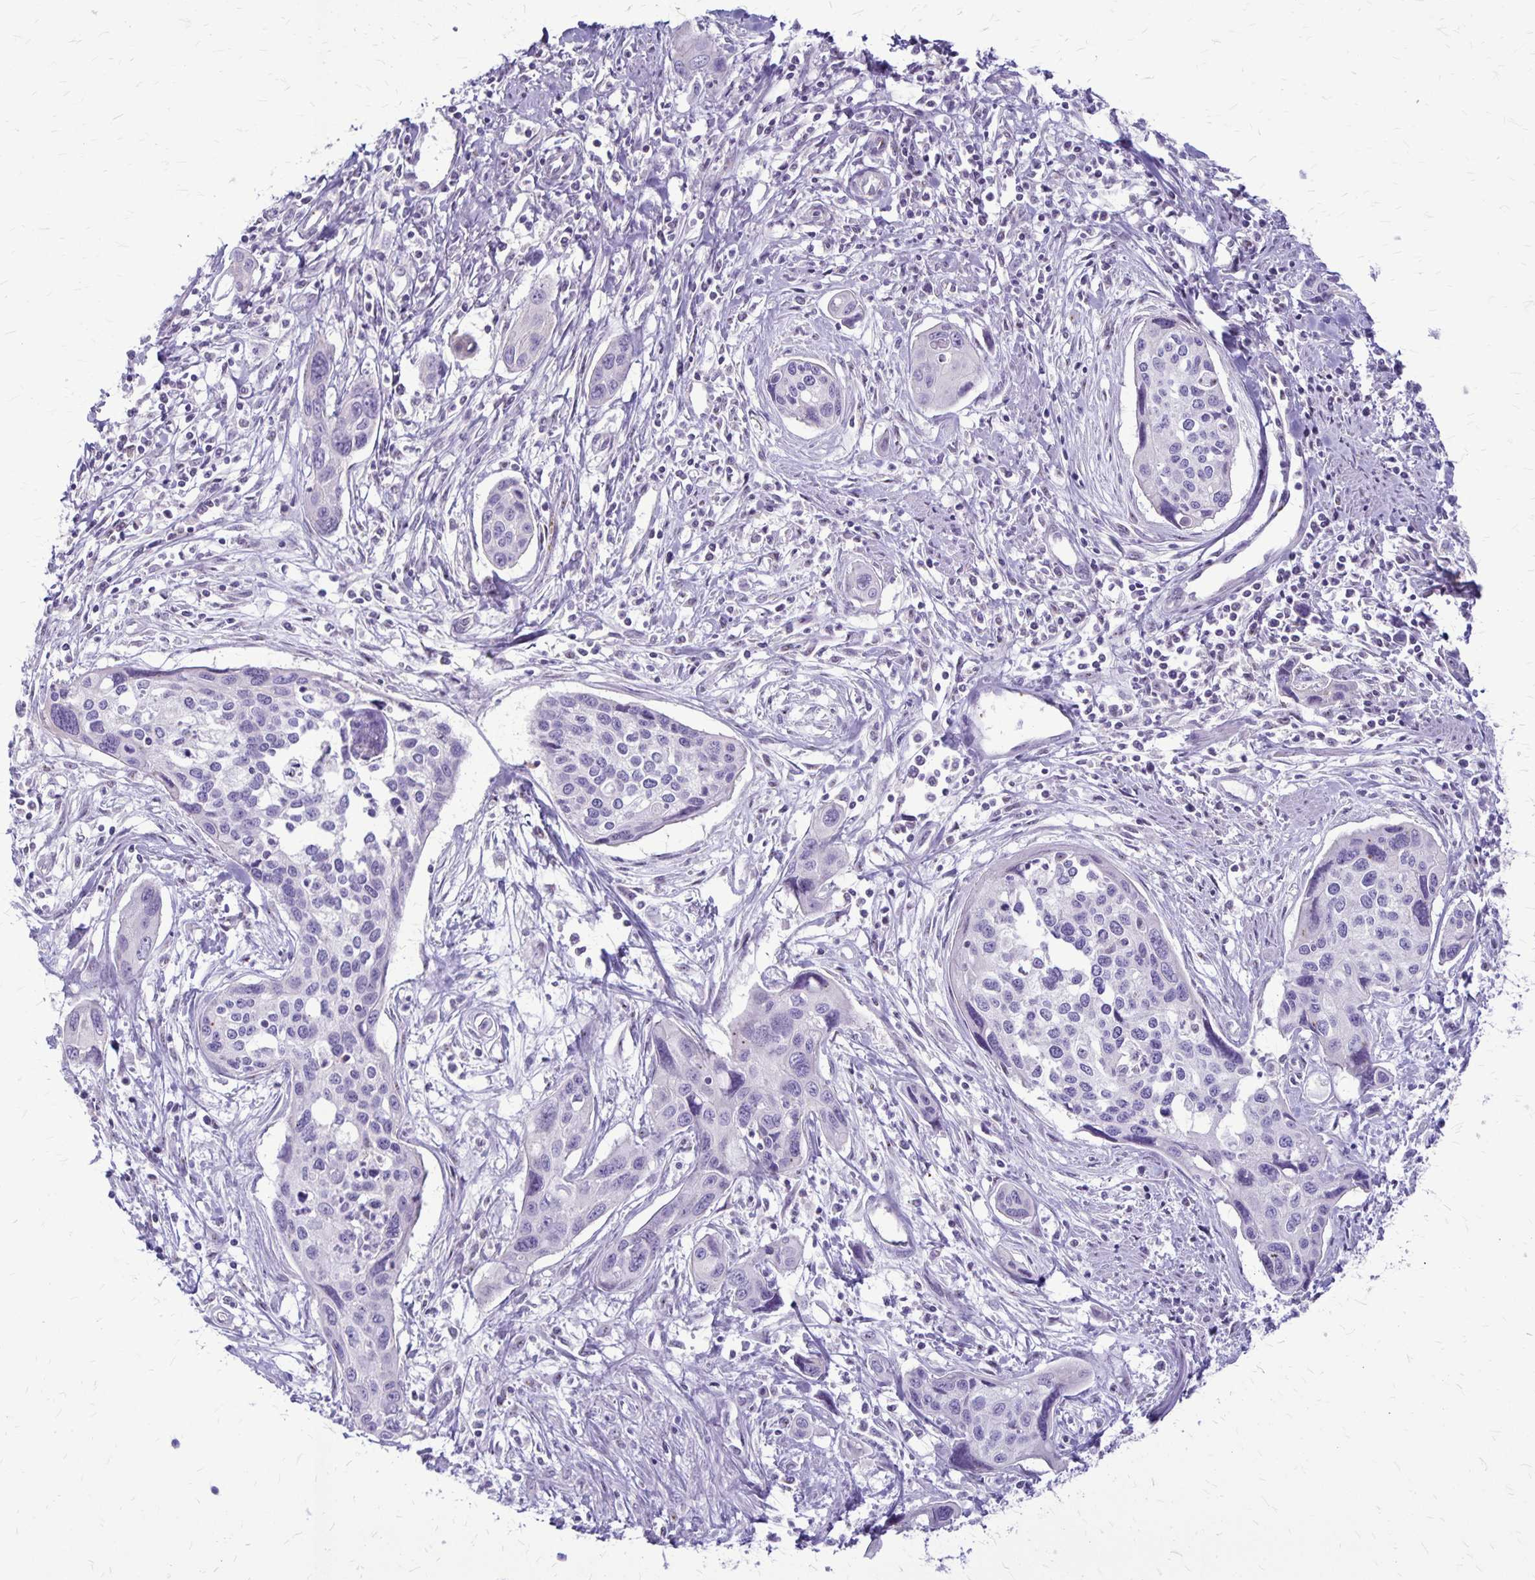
{"staining": {"intensity": "negative", "quantity": "none", "location": "none"}, "tissue": "cervical cancer", "cell_type": "Tumor cells", "image_type": "cancer", "snomed": [{"axis": "morphology", "description": "Squamous cell carcinoma, NOS"}, {"axis": "topography", "description": "Cervix"}], "caption": "Tumor cells show no significant protein expression in cervical cancer.", "gene": "GP9", "patient": {"sex": "female", "age": 31}}